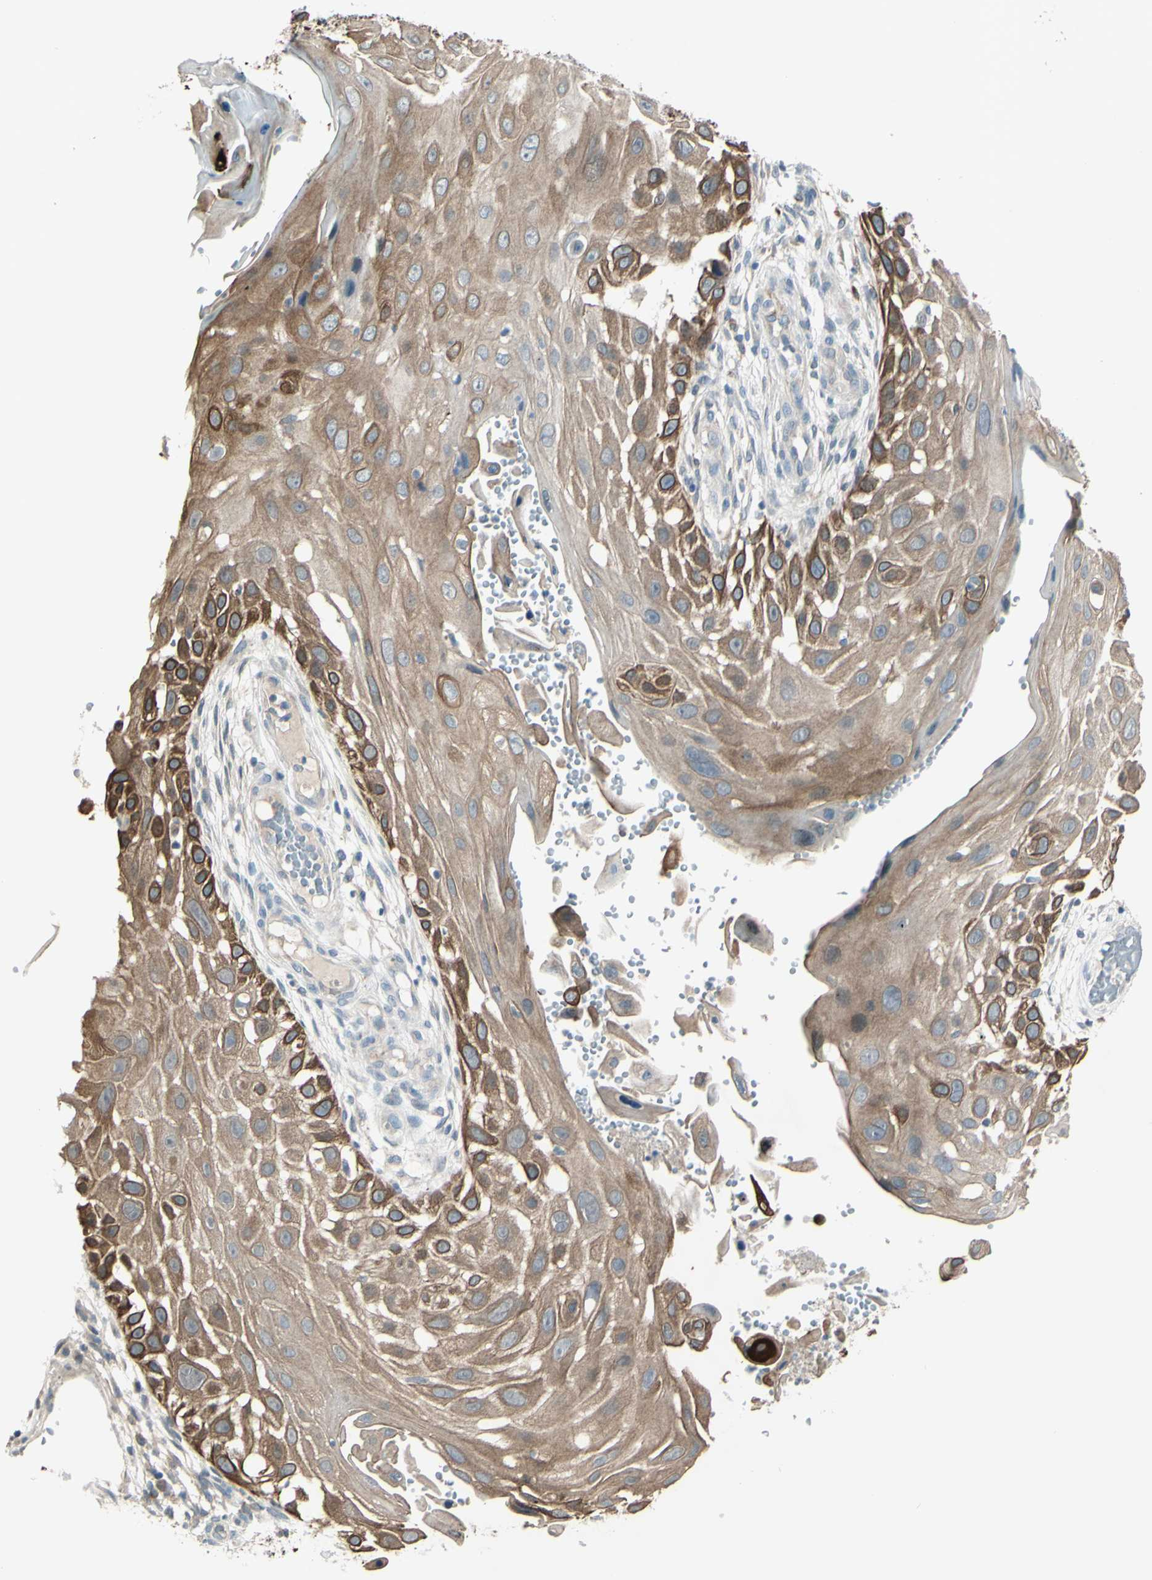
{"staining": {"intensity": "moderate", "quantity": ">75%", "location": "cytoplasmic/membranous"}, "tissue": "skin cancer", "cell_type": "Tumor cells", "image_type": "cancer", "snomed": [{"axis": "morphology", "description": "Squamous cell carcinoma, NOS"}, {"axis": "topography", "description": "Skin"}], "caption": "A histopathology image of skin cancer stained for a protein shows moderate cytoplasmic/membranous brown staining in tumor cells.", "gene": "FGFR2", "patient": {"sex": "female", "age": 44}}